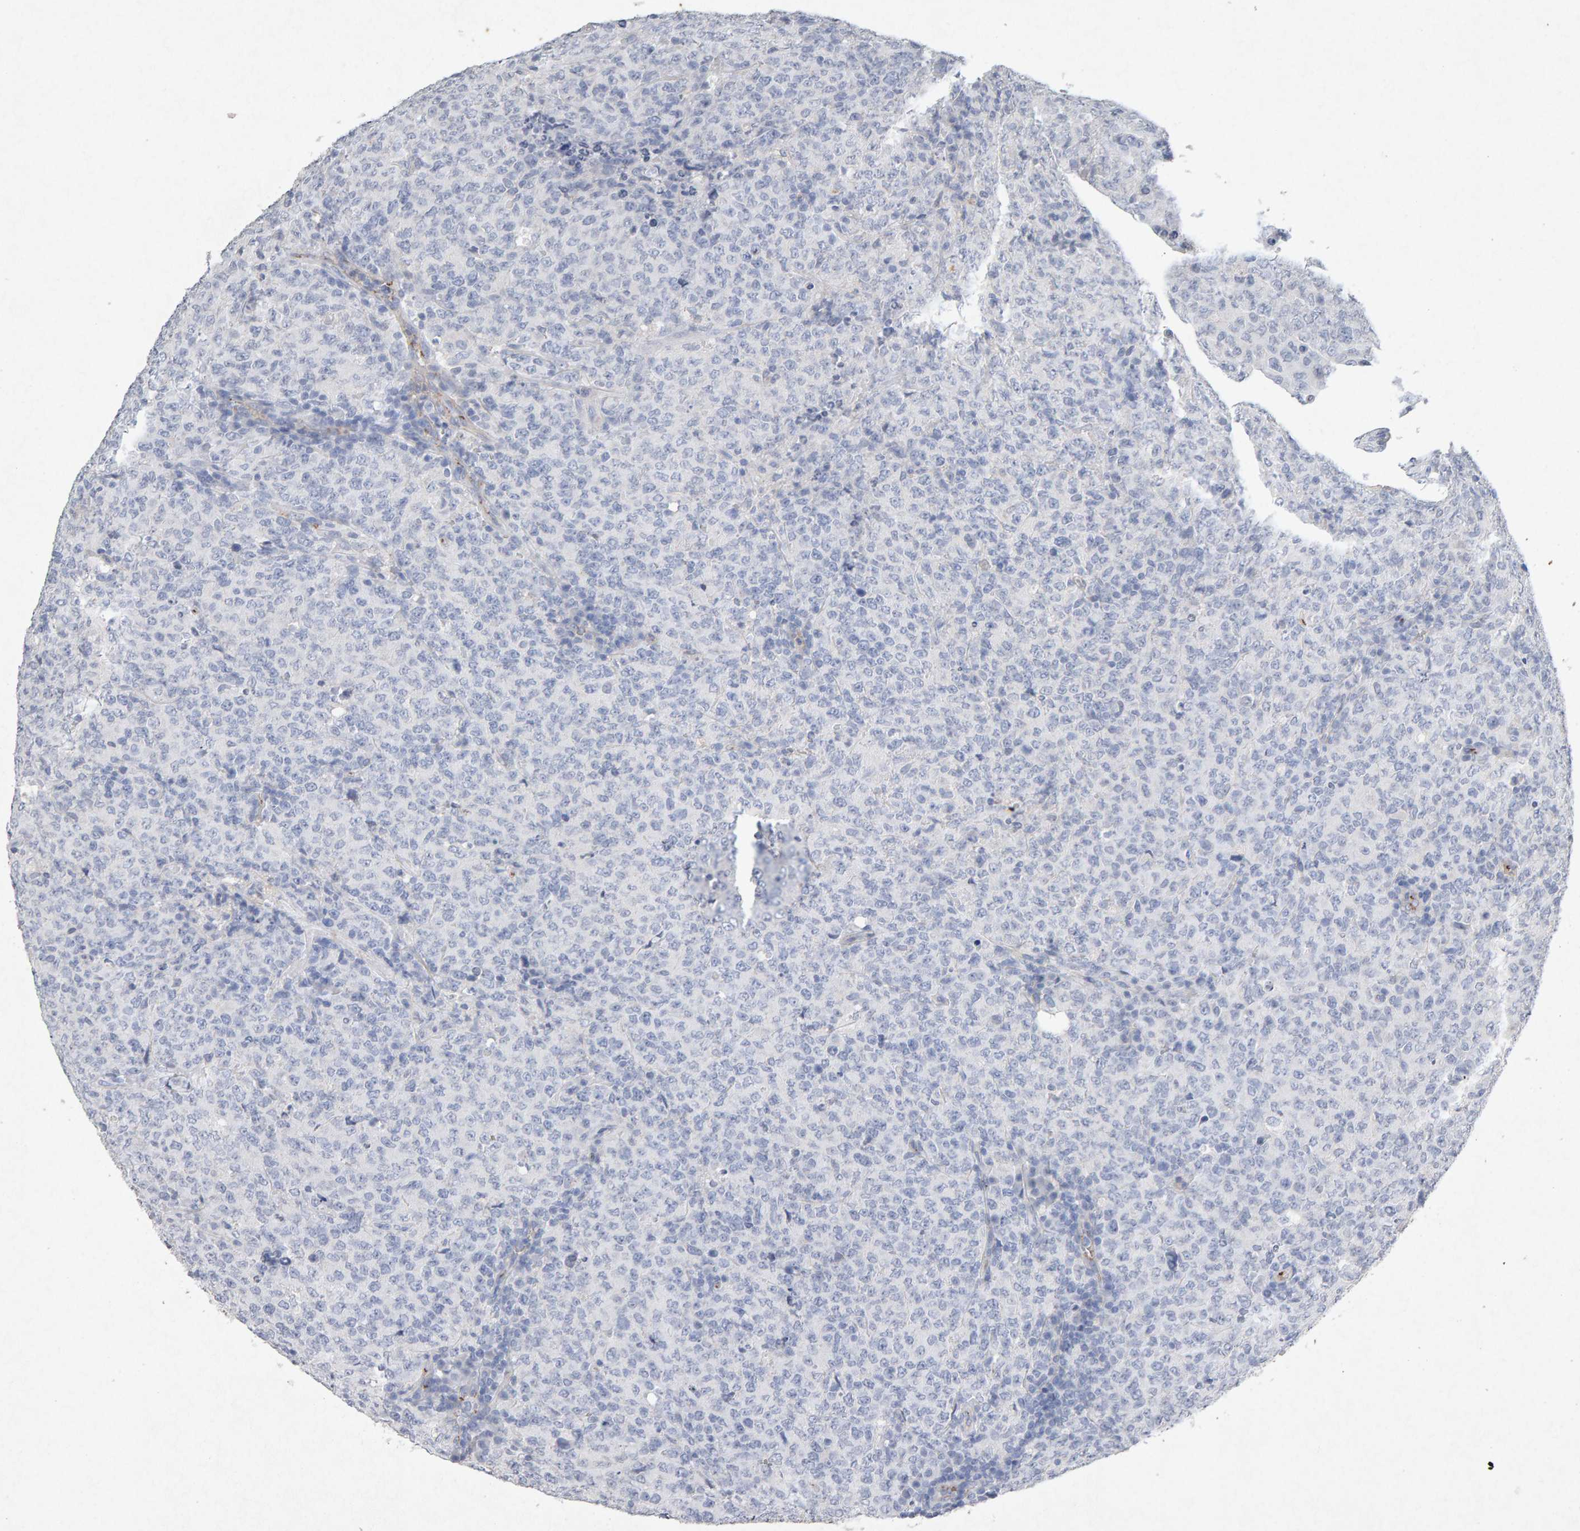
{"staining": {"intensity": "negative", "quantity": "none", "location": "none"}, "tissue": "lymphoma", "cell_type": "Tumor cells", "image_type": "cancer", "snomed": [{"axis": "morphology", "description": "Malignant lymphoma, non-Hodgkin's type, High grade"}, {"axis": "topography", "description": "Tonsil"}], "caption": "Tumor cells are negative for brown protein staining in lymphoma.", "gene": "PTPRM", "patient": {"sex": "female", "age": 36}}